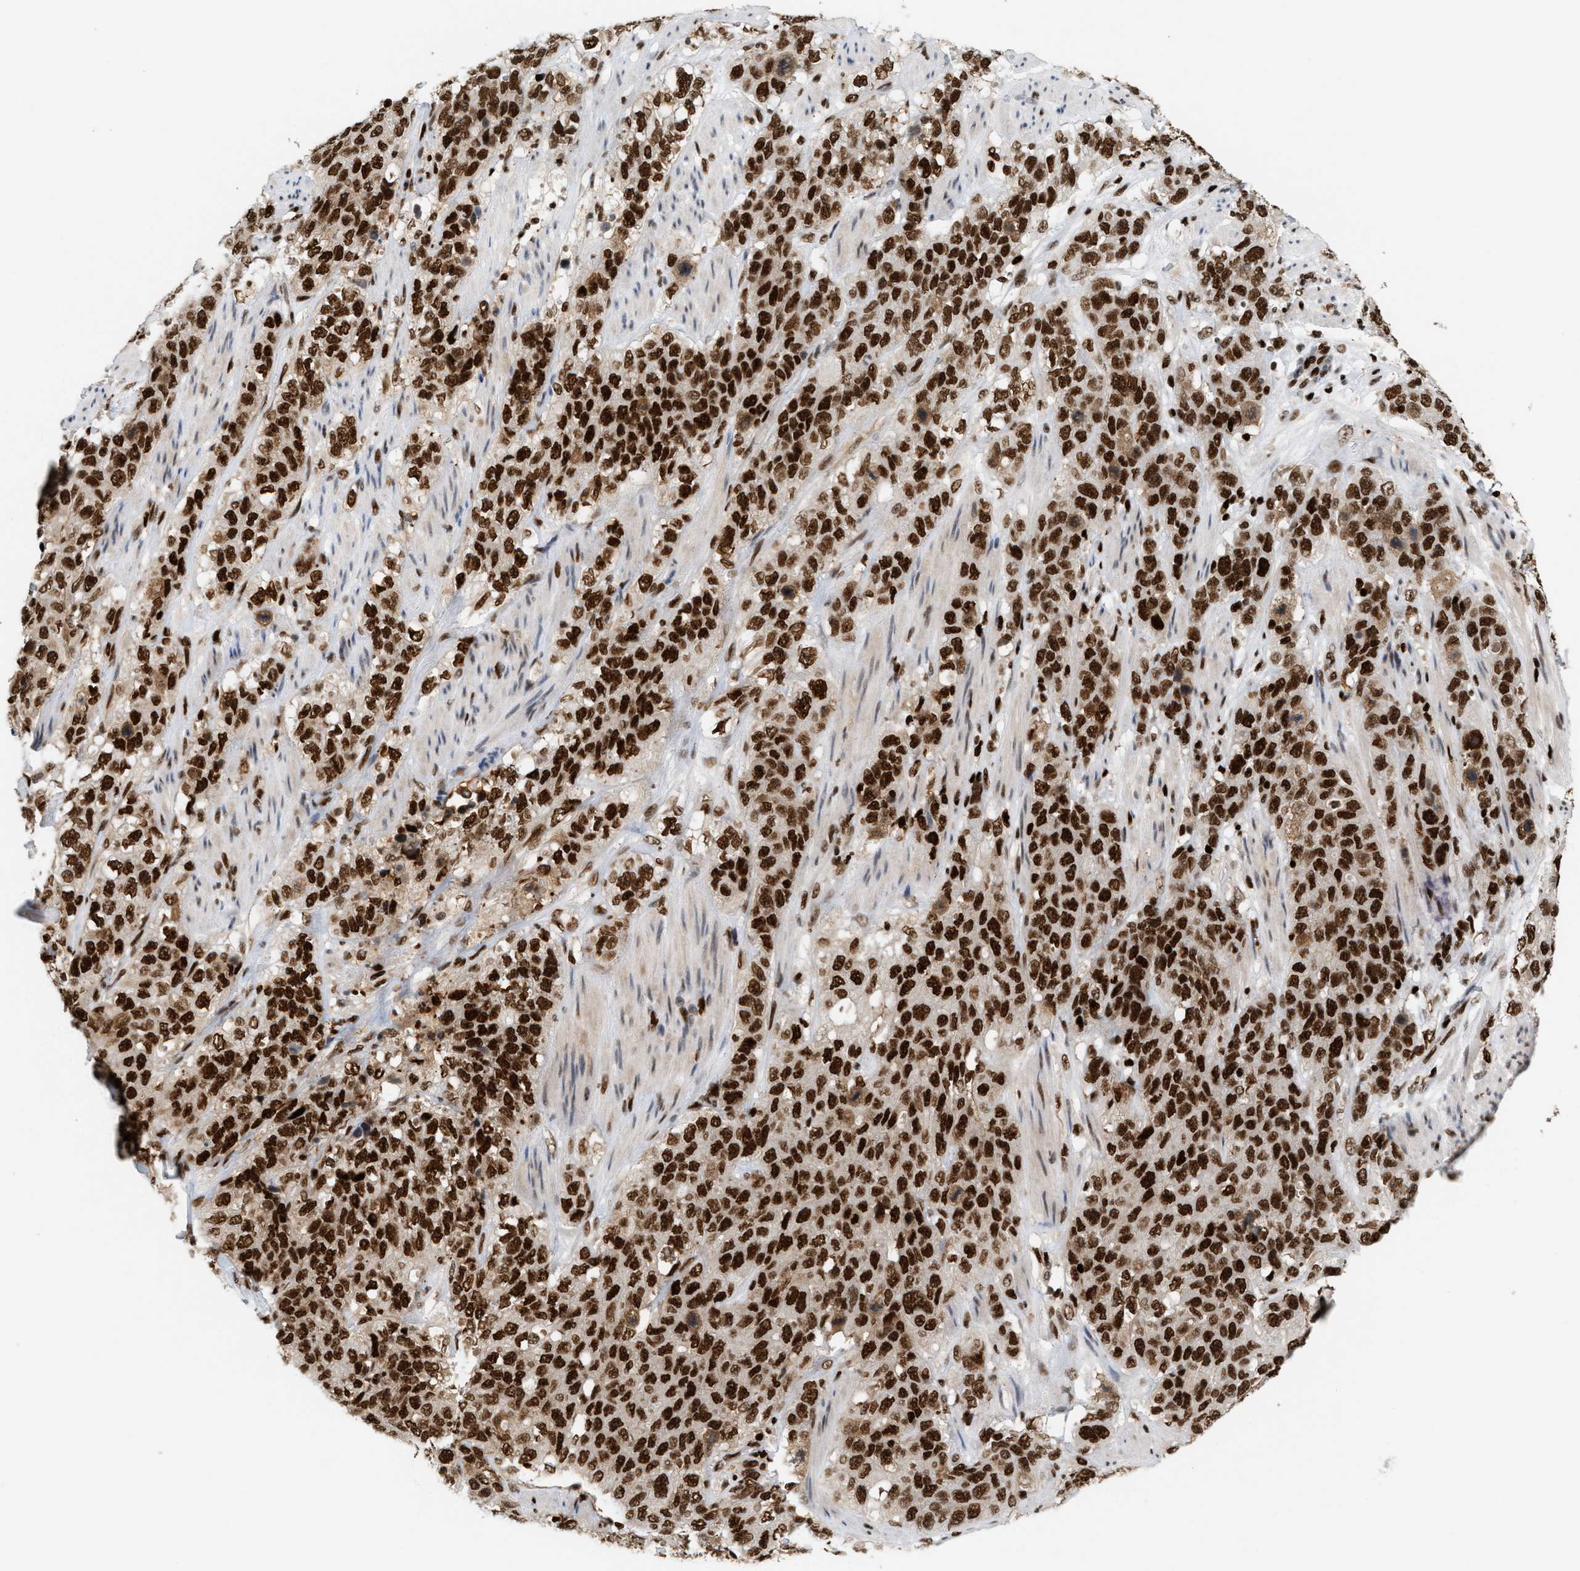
{"staining": {"intensity": "strong", "quantity": ">75%", "location": "nuclear"}, "tissue": "stomach cancer", "cell_type": "Tumor cells", "image_type": "cancer", "snomed": [{"axis": "morphology", "description": "Adenocarcinoma, NOS"}, {"axis": "topography", "description": "Stomach"}], "caption": "Adenocarcinoma (stomach) stained with a protein marker shows strong staining in tumor cells.", "gene": "RNASEK-C17orf49", "patient": {"sex": "male", "age": 48}}